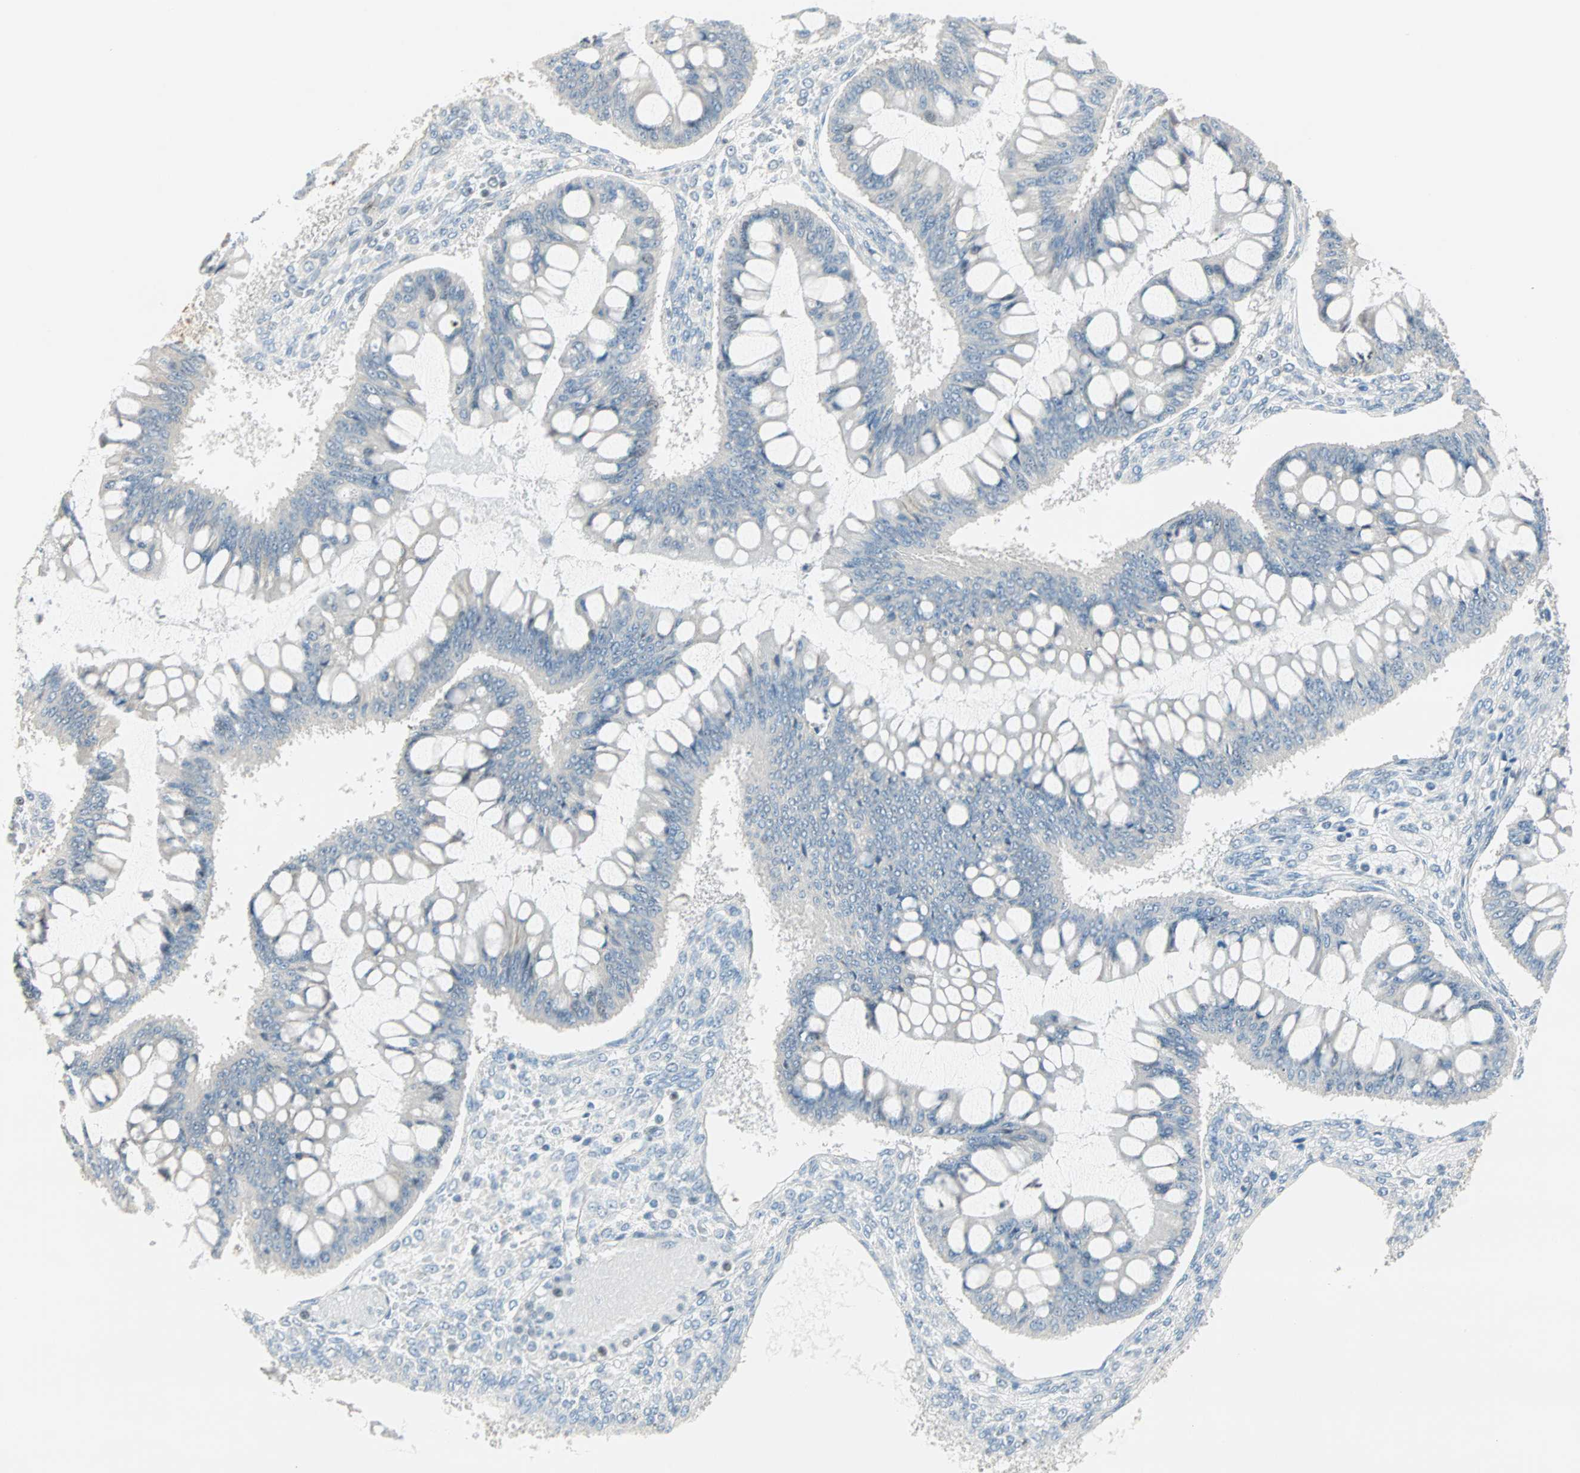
{"staining": {"intensity": "negative", "quantity": "none", "location": "none"}, "tissue": "ovarian cancer", "cell_type": "Tumor cells", "image_type": "cancer", "snomed": [{"axis": "morphology", "description": "Cystadenocarcinoma, mucinous, NOS"}, {"axis": "topography", "description": "Ovary"}], "caption": "This is a histopathology image of immunohistochemistry staining of mucinous cystadenocarcinoma (ovarian), which shows no positivity in tumor cells.", "gene": "MSX2", "patient": {"sex": "female", "age": 73}}